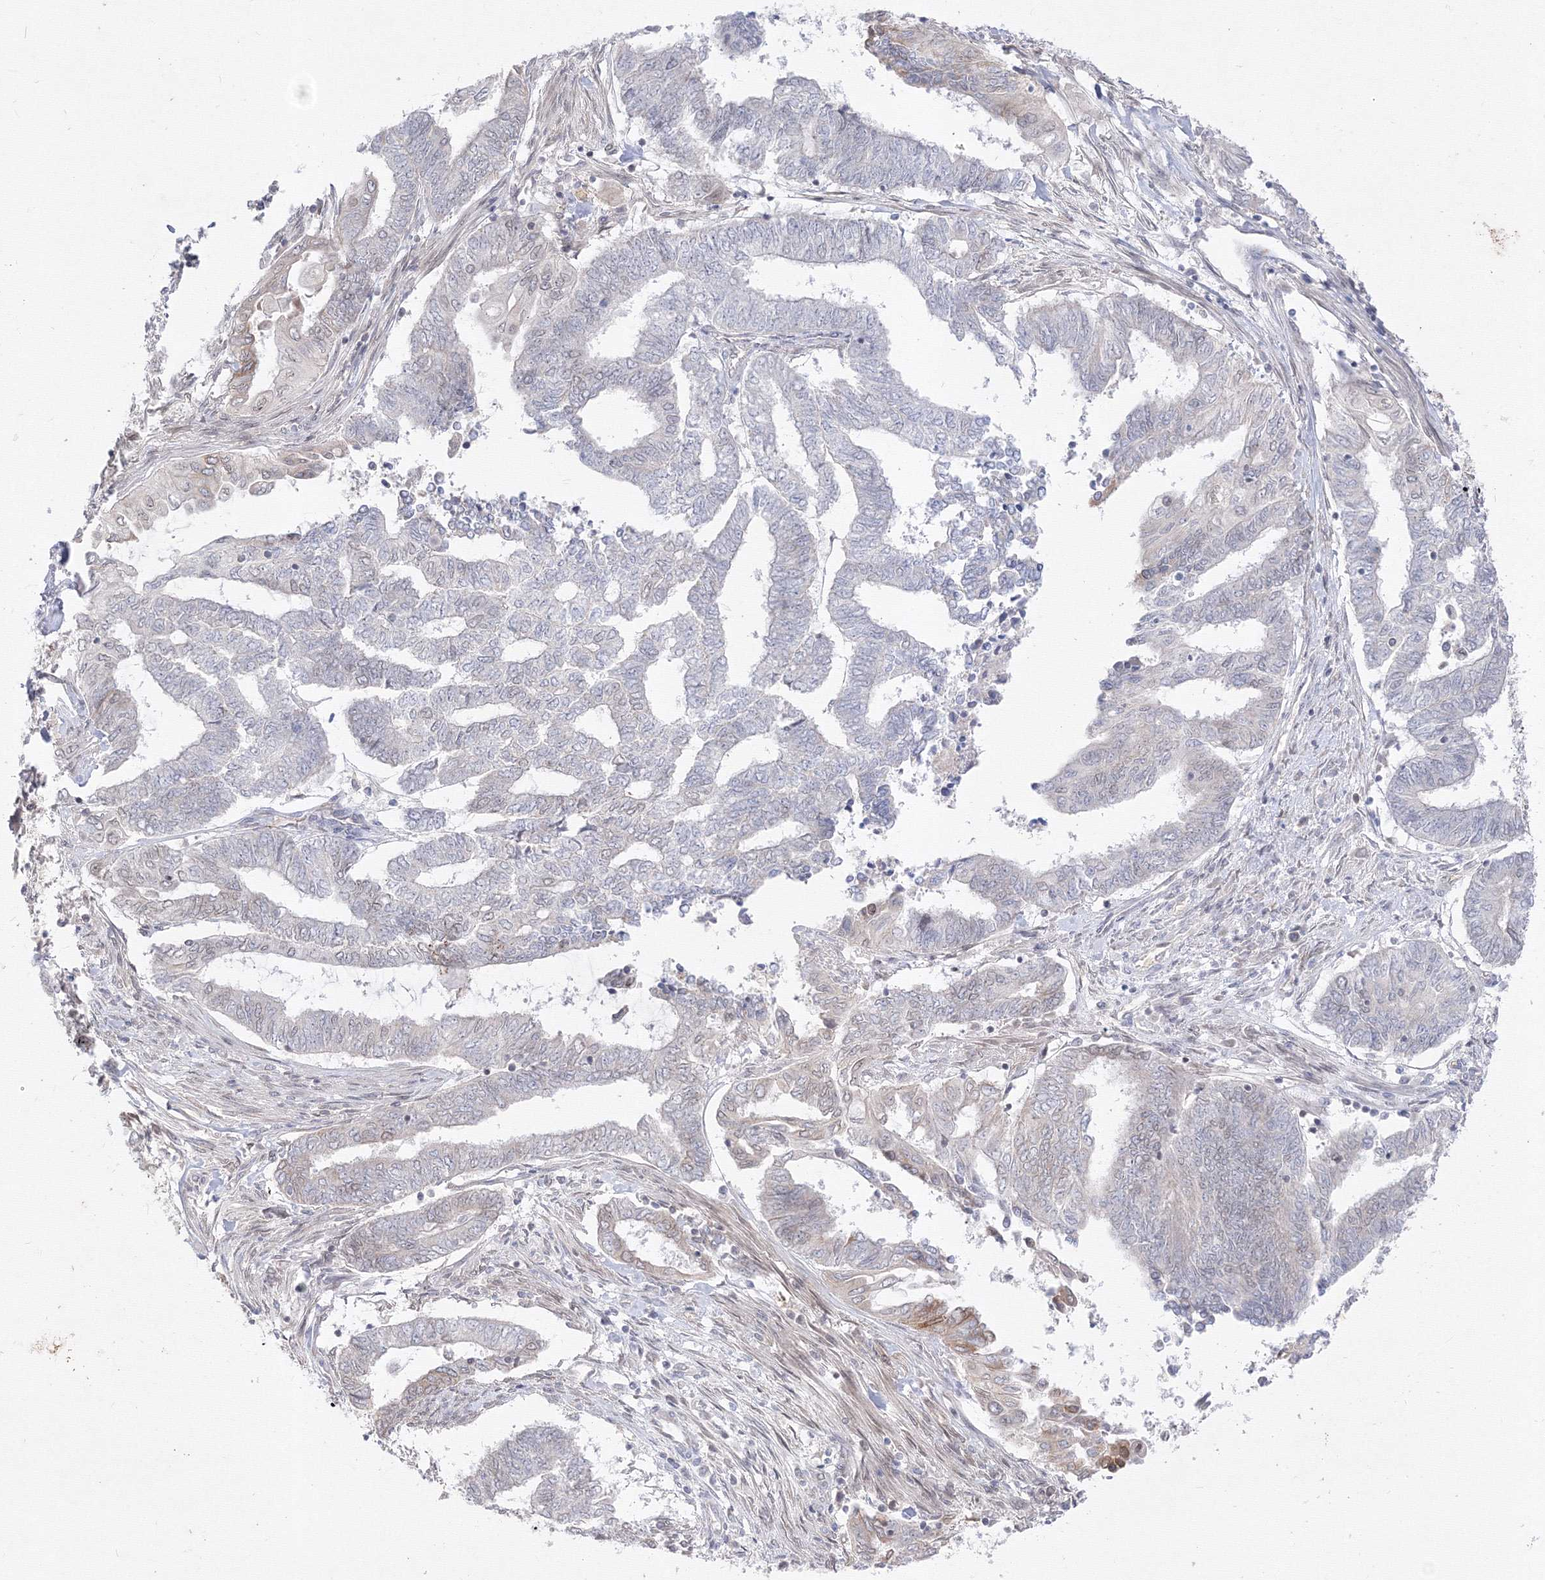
{"staining": {"intensity": "negative", "quantity": "none", "location": "none"}, "tissue": "endometrial cancer", "cell_type": "Tumor cells", "image_type": "cancer", "snomed": [{"axis": "morphology", "description": "Adenocarcinoma, NOS"}, {"axis": "topography", "description": "Uterus"}, {"axis": "topography", "description": "Endometrium"}], "caption": "This is an immunohistochemistry (IHC) micrograph of human endometrial cancer (adenocarcinoma). There is no expression in tumor cells.", "gene": "DNAJB2", "patient": {"sex": "female", "age": 70}}